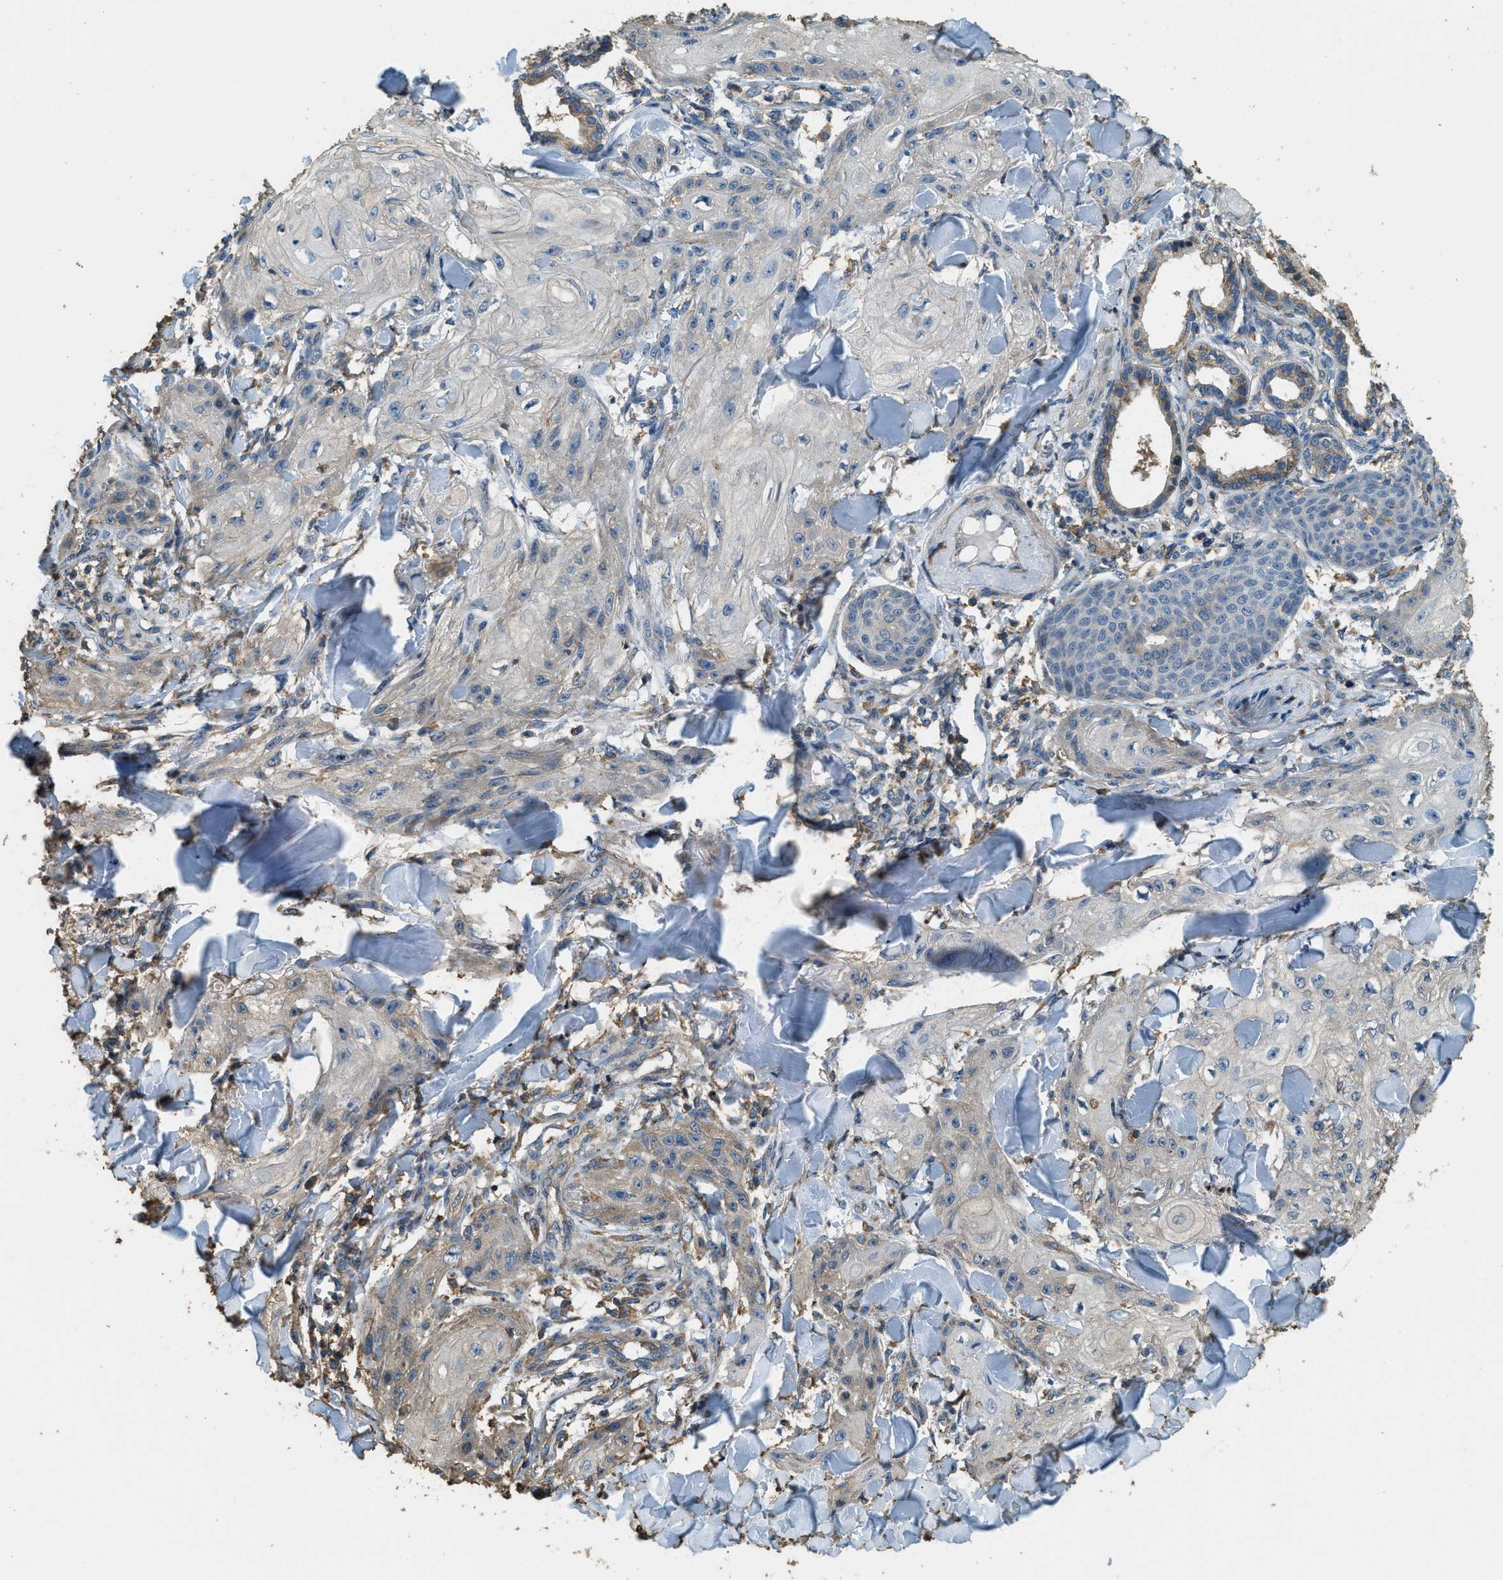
{"staining": {"intensity": "weak", "quantity": "<25%", "location": "cytoplasmic/membranous"}, "tissue": "skin cancer", "cell_type": "Tumor cells", "image_type": "cancer", "snomed": [{"axis": "morphology", "description": "Squamous cell carcinoma, NOS"}, {"axis": "topography", "description": "Skin"}], "caption": "Skin squamous cell carcinoma stained for a protein using immunohistochemistry (IHC) displays no staining tumor cells.", "gene": "ERGIC1", "patient": {"sex": "male", "age": 74}}